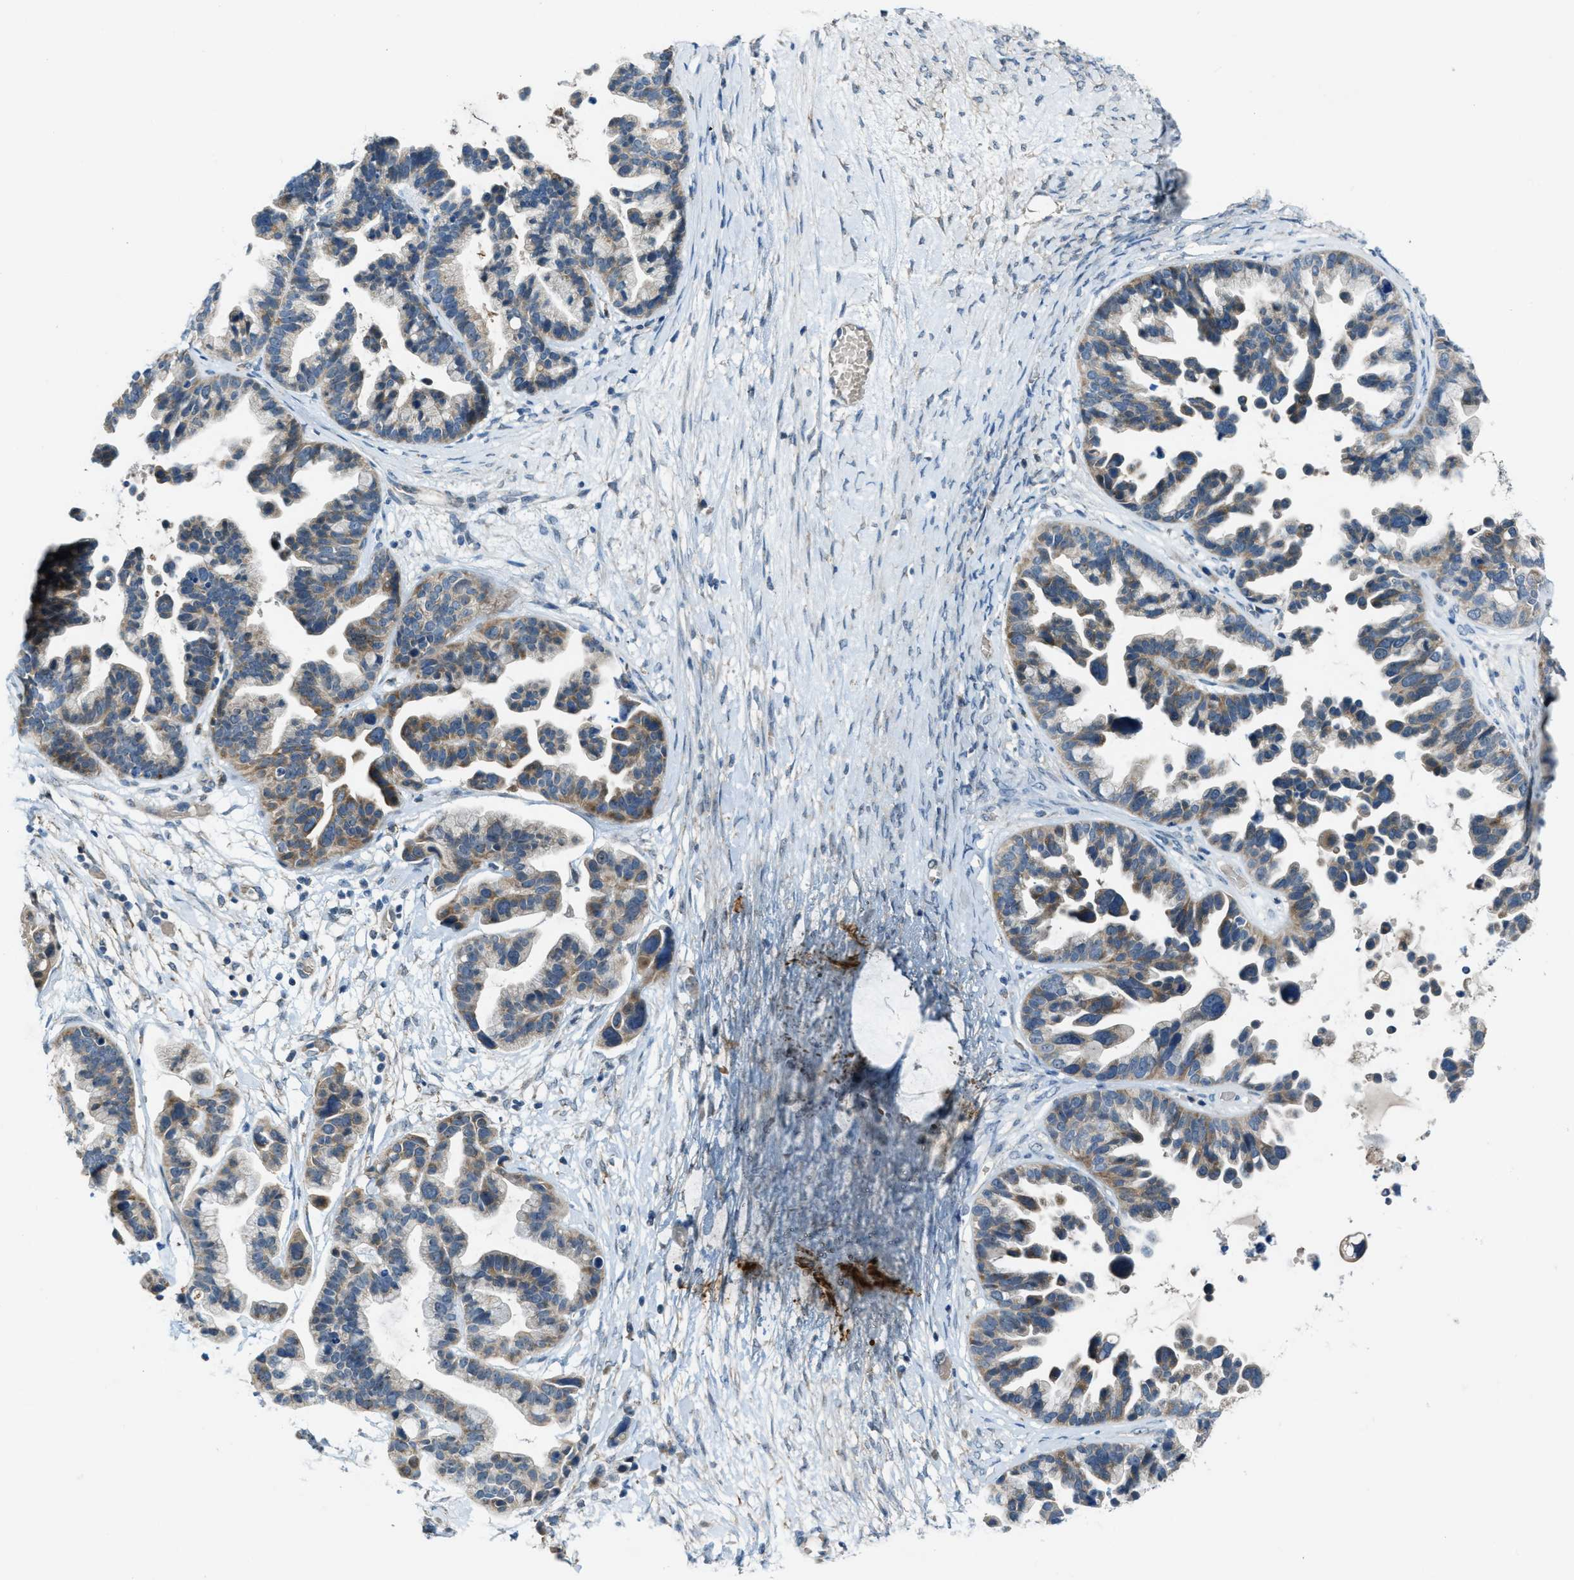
{"staining": {"intensity": "moderate", "quantity": "<25%", "location": "cytoplasmic/membranous"}, "tissue": "ovarian cancer", "cell_type": "Tumor cells", "image_type": "cancer", "snomed": [{"axis": "morphology", "description": "Cystadenocarcinoma, serous, NOS"}, {"axis": "topography", "description": "Ovary"}], "caption": "Moderate cytoplasmic/membranous positivity for a protein is present in about <25% of tumor cells of ovarian cancer using IHC.", "gene": "CDON", "patient": {"sex": "female", "age": 56}}